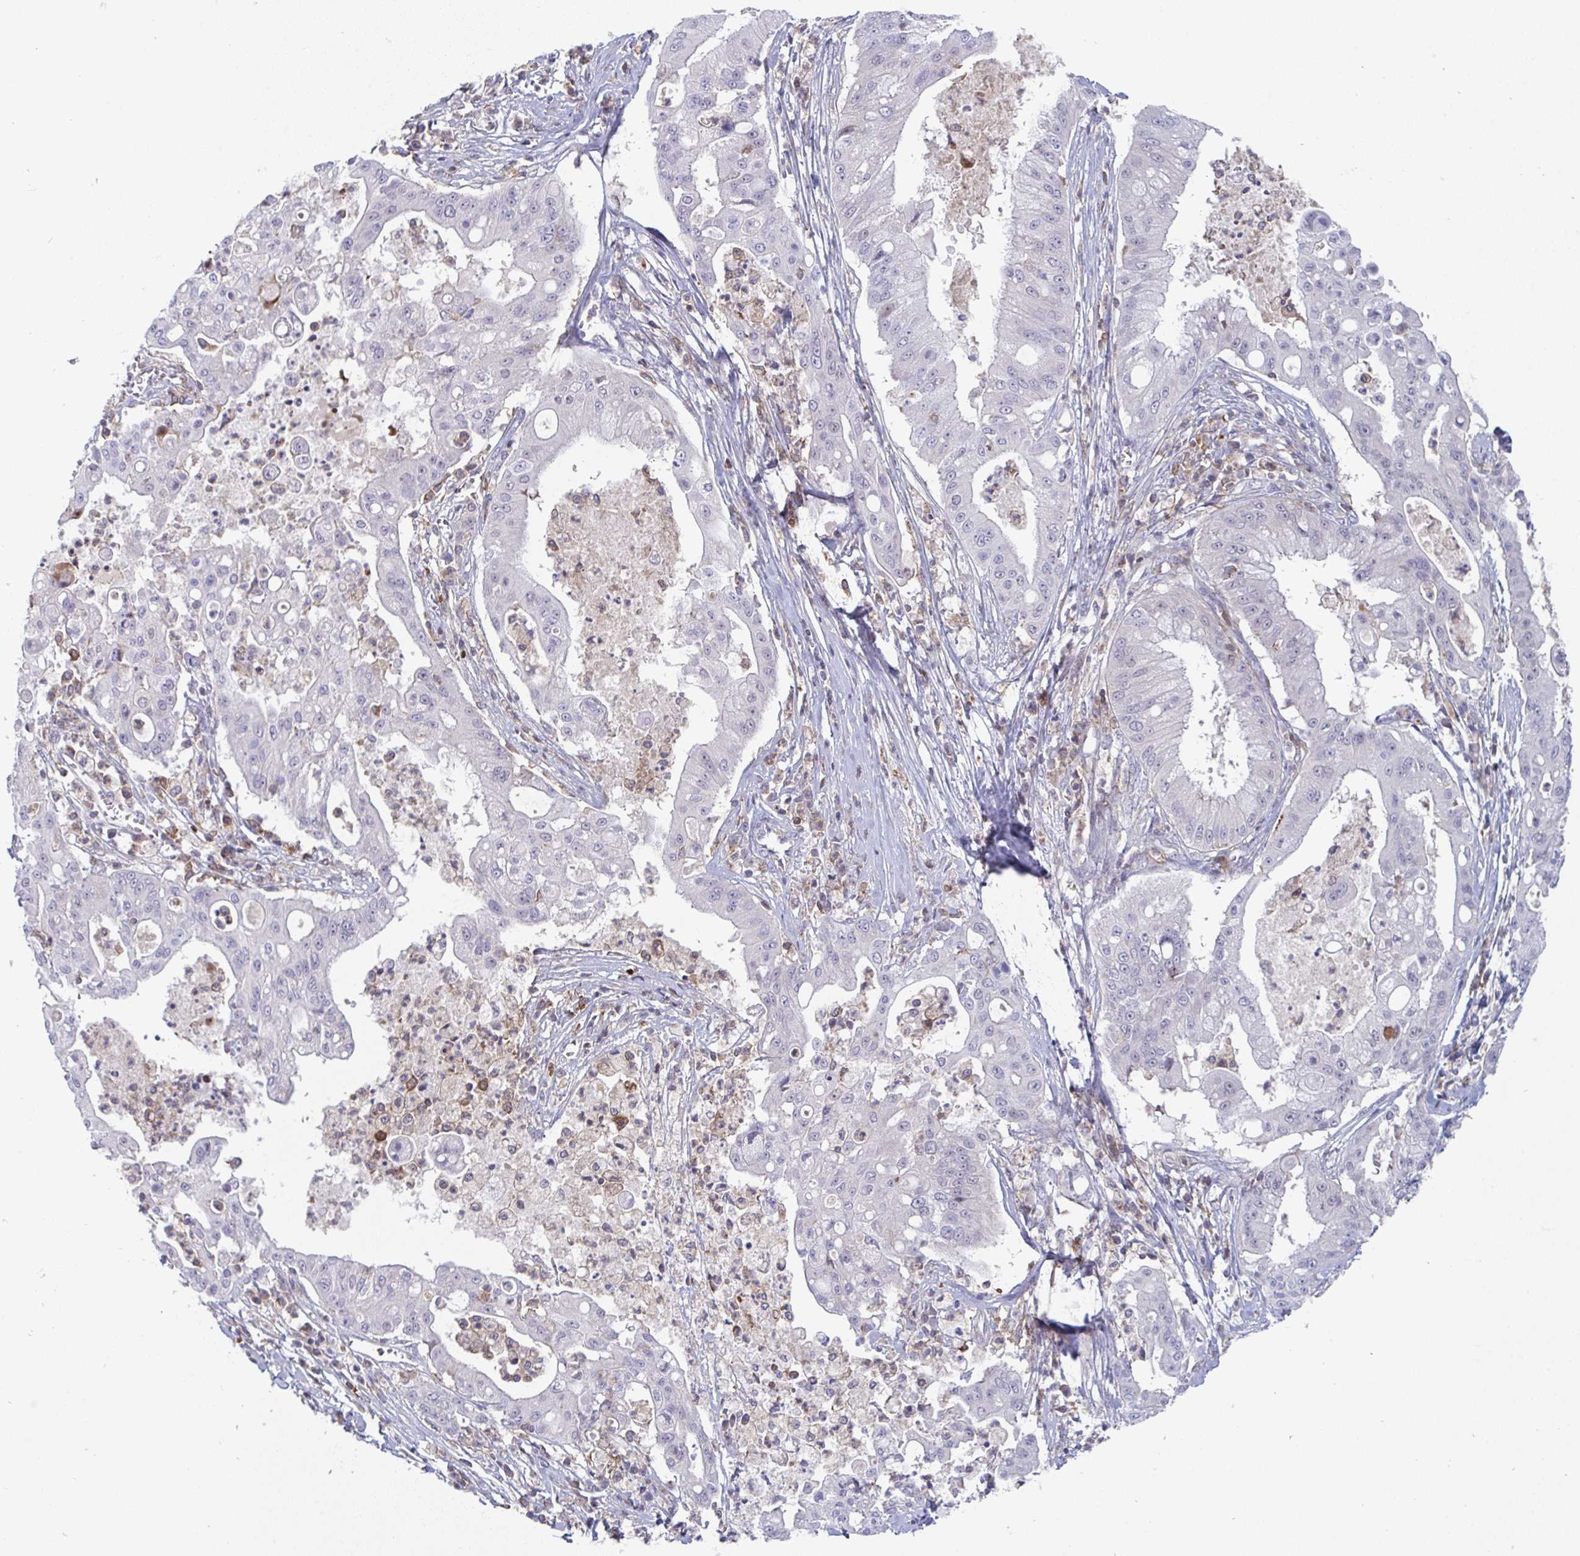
{"staining": {"intensity": "negative", "quantity": "none", "location": "none"}, "tissue": "ovarian cancer", "cell_type": "Tumor cells", "image_type": "cancer", "snomed": [{"axis": "morphology", "description": "Cystadenocarcinoma, mucinous, NOS"}, {"axis": "topography", "description": "Ovary"}], "caption": "Tumor cells are negative for brown protein staining in ovarian cancer (mucinous cystadenocarcinoma).", "gene": "DISP2", "patient": {"sex": "female", "age": 70}}